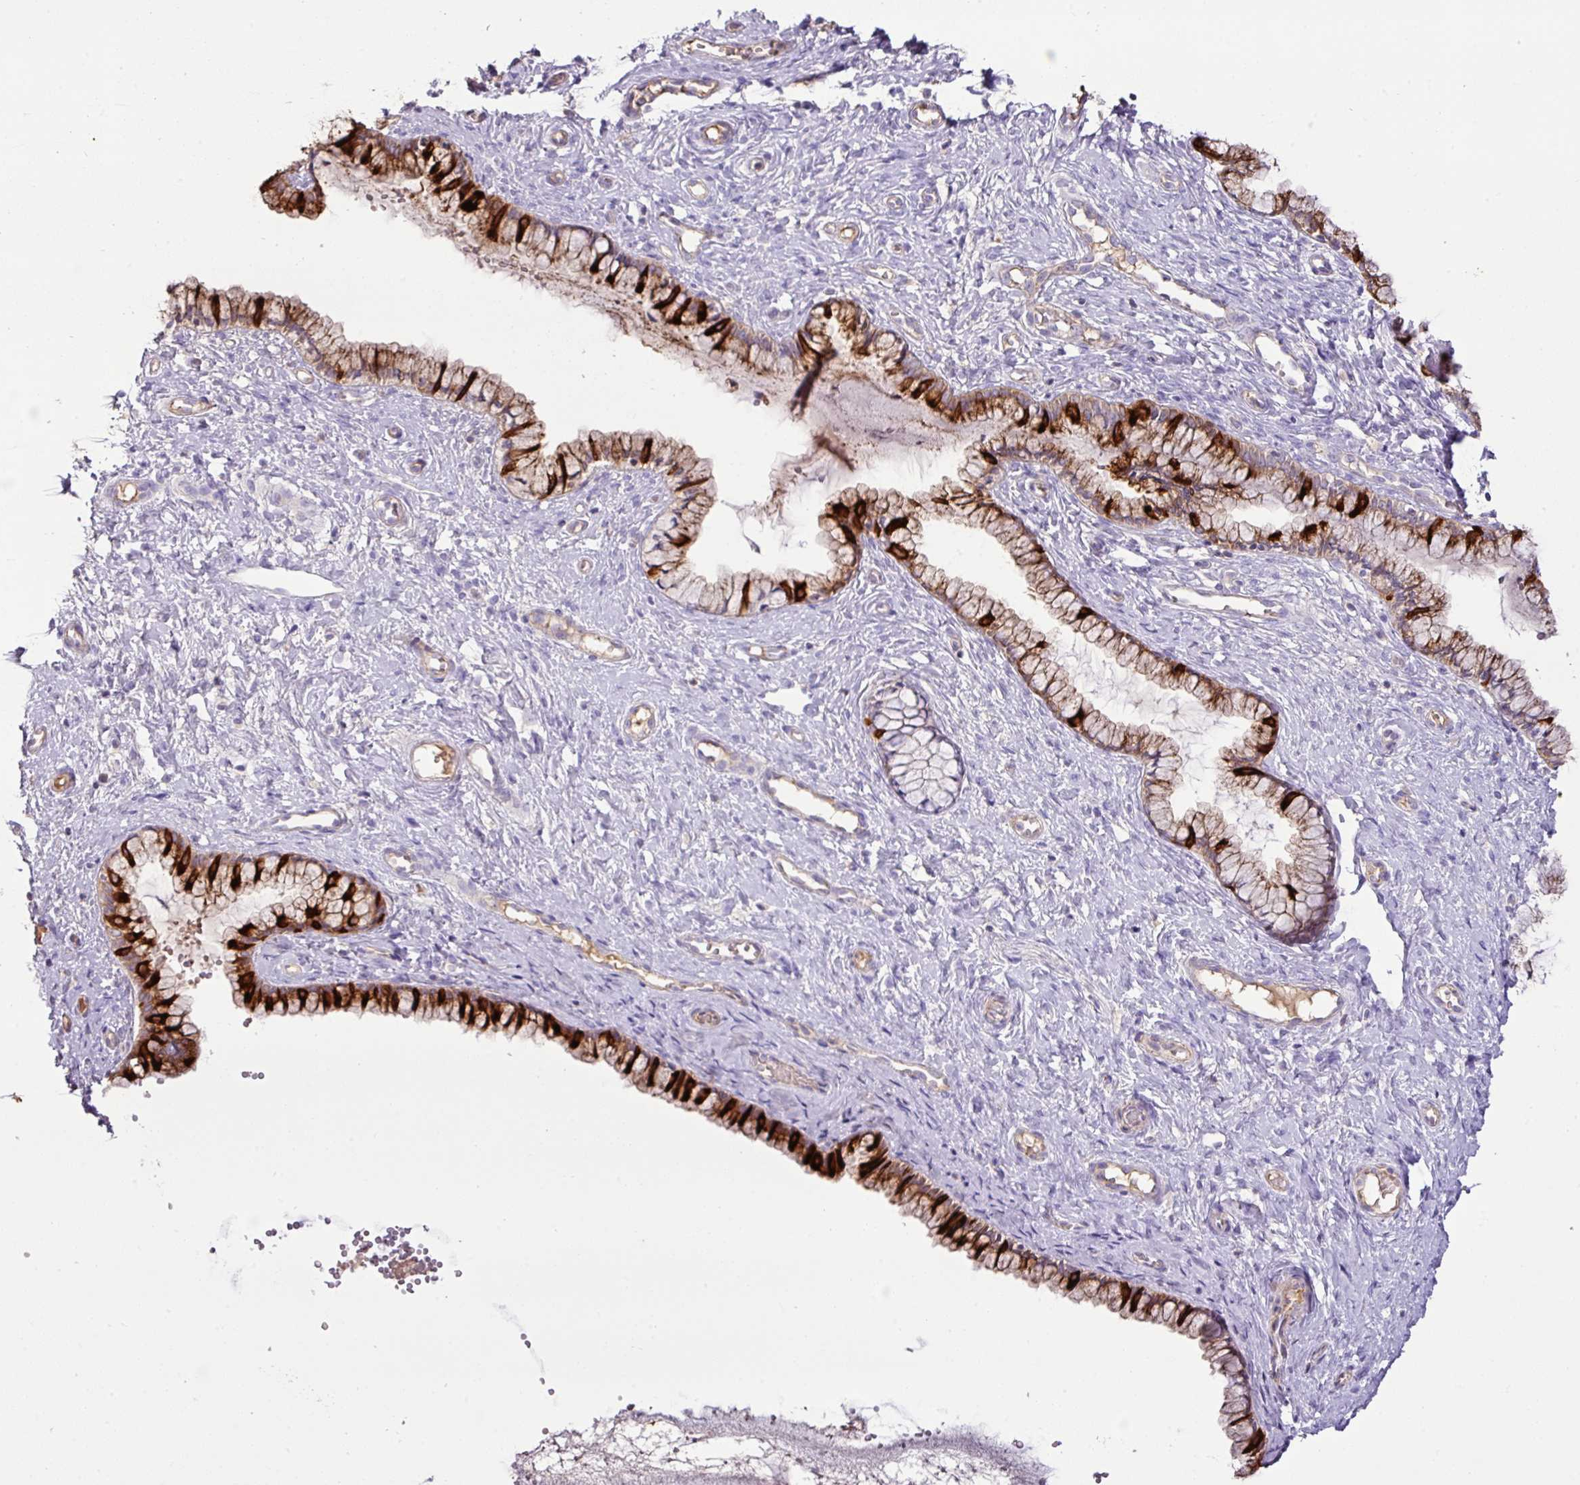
{"staining": {"intensity": "strong", "quantity": "25%-75%", "location": "cytoplasmic/membranous"}, "tissue": "cervix", "cell_type": "Glandular cells", "image_type": "normal", "snomed": [{"axis": "morphology", "description": "Normal tissue, NOS"}, {"axis": "topography", "description": "Cervix"}], "caption": "Cervix stained with DAB IHC demonstrates high levels of strong cytoplasmic/membranous staining in approximately 25%-75% of glandular cells. Immunohistochemistry (ihc) stains the protein in brown and the nuclei are stained blue.", "gene": "AGR3", "patient": {"sex": "female", "age": 36}}